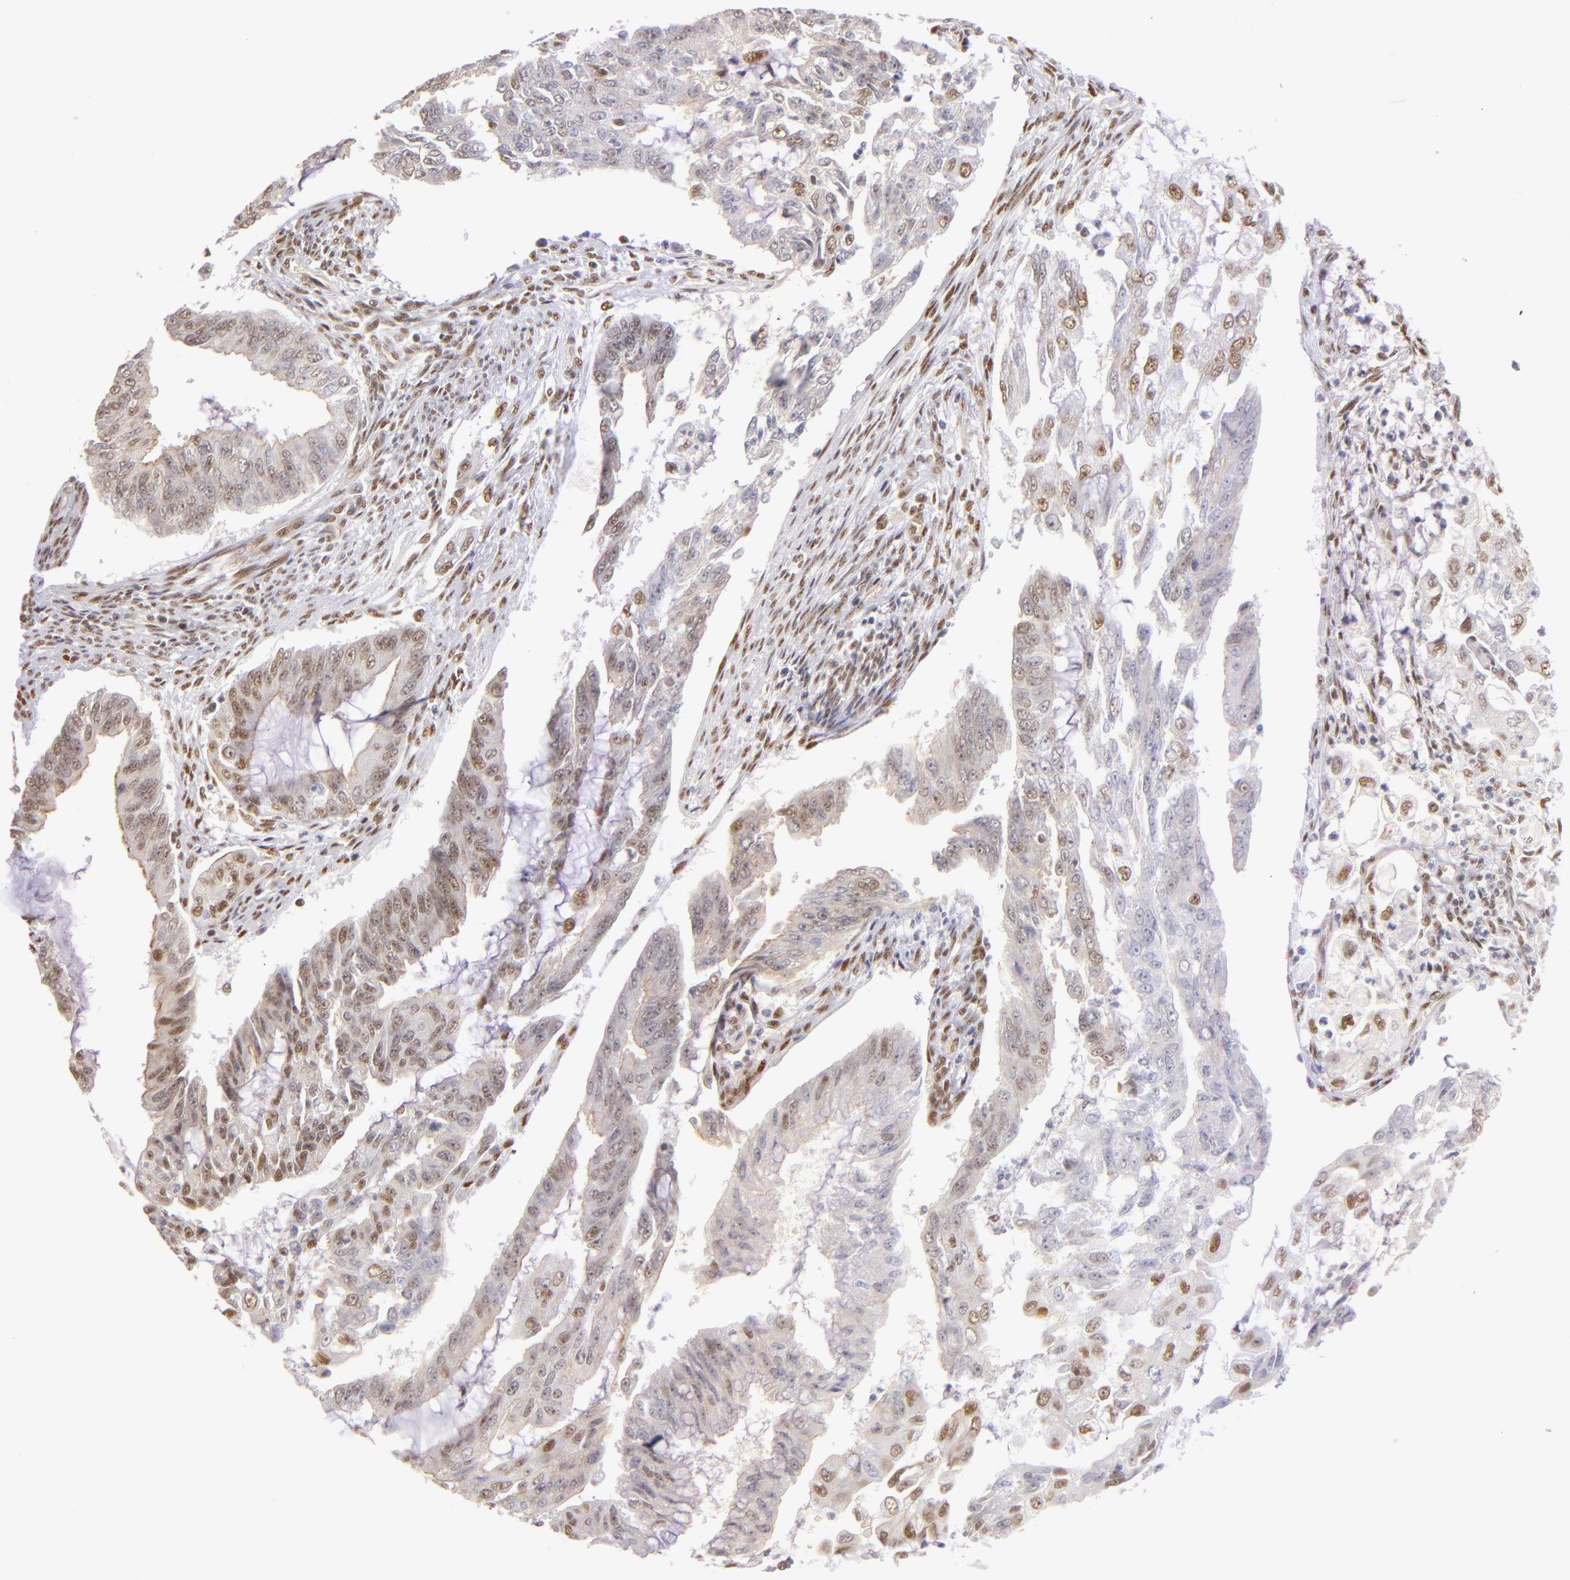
{"staining": {"intensity": "moderate", "quantity": "25%-75%", "location": "nuclear"}, "tissue": "endometrial cancer", "cell_type": "Tumor cells", "image_type": "cancer", "snomed": [{"axis": "morphology", "description": "Adenocarcinoma, NOS"}, {"axis": "topography", "description": "Endometrium"}], "caption": "DAB immunohistochemical staining of human endometrial cancer (adenocarcinoma) reveals moderate nuclear protein expression in approximately 25%-75% of tumor cells. The protein of interest is shown in brown color, while the nuclei are stained blue.", "gene": "NCOR2", "patient": {"sex": "female", "age": 75}}